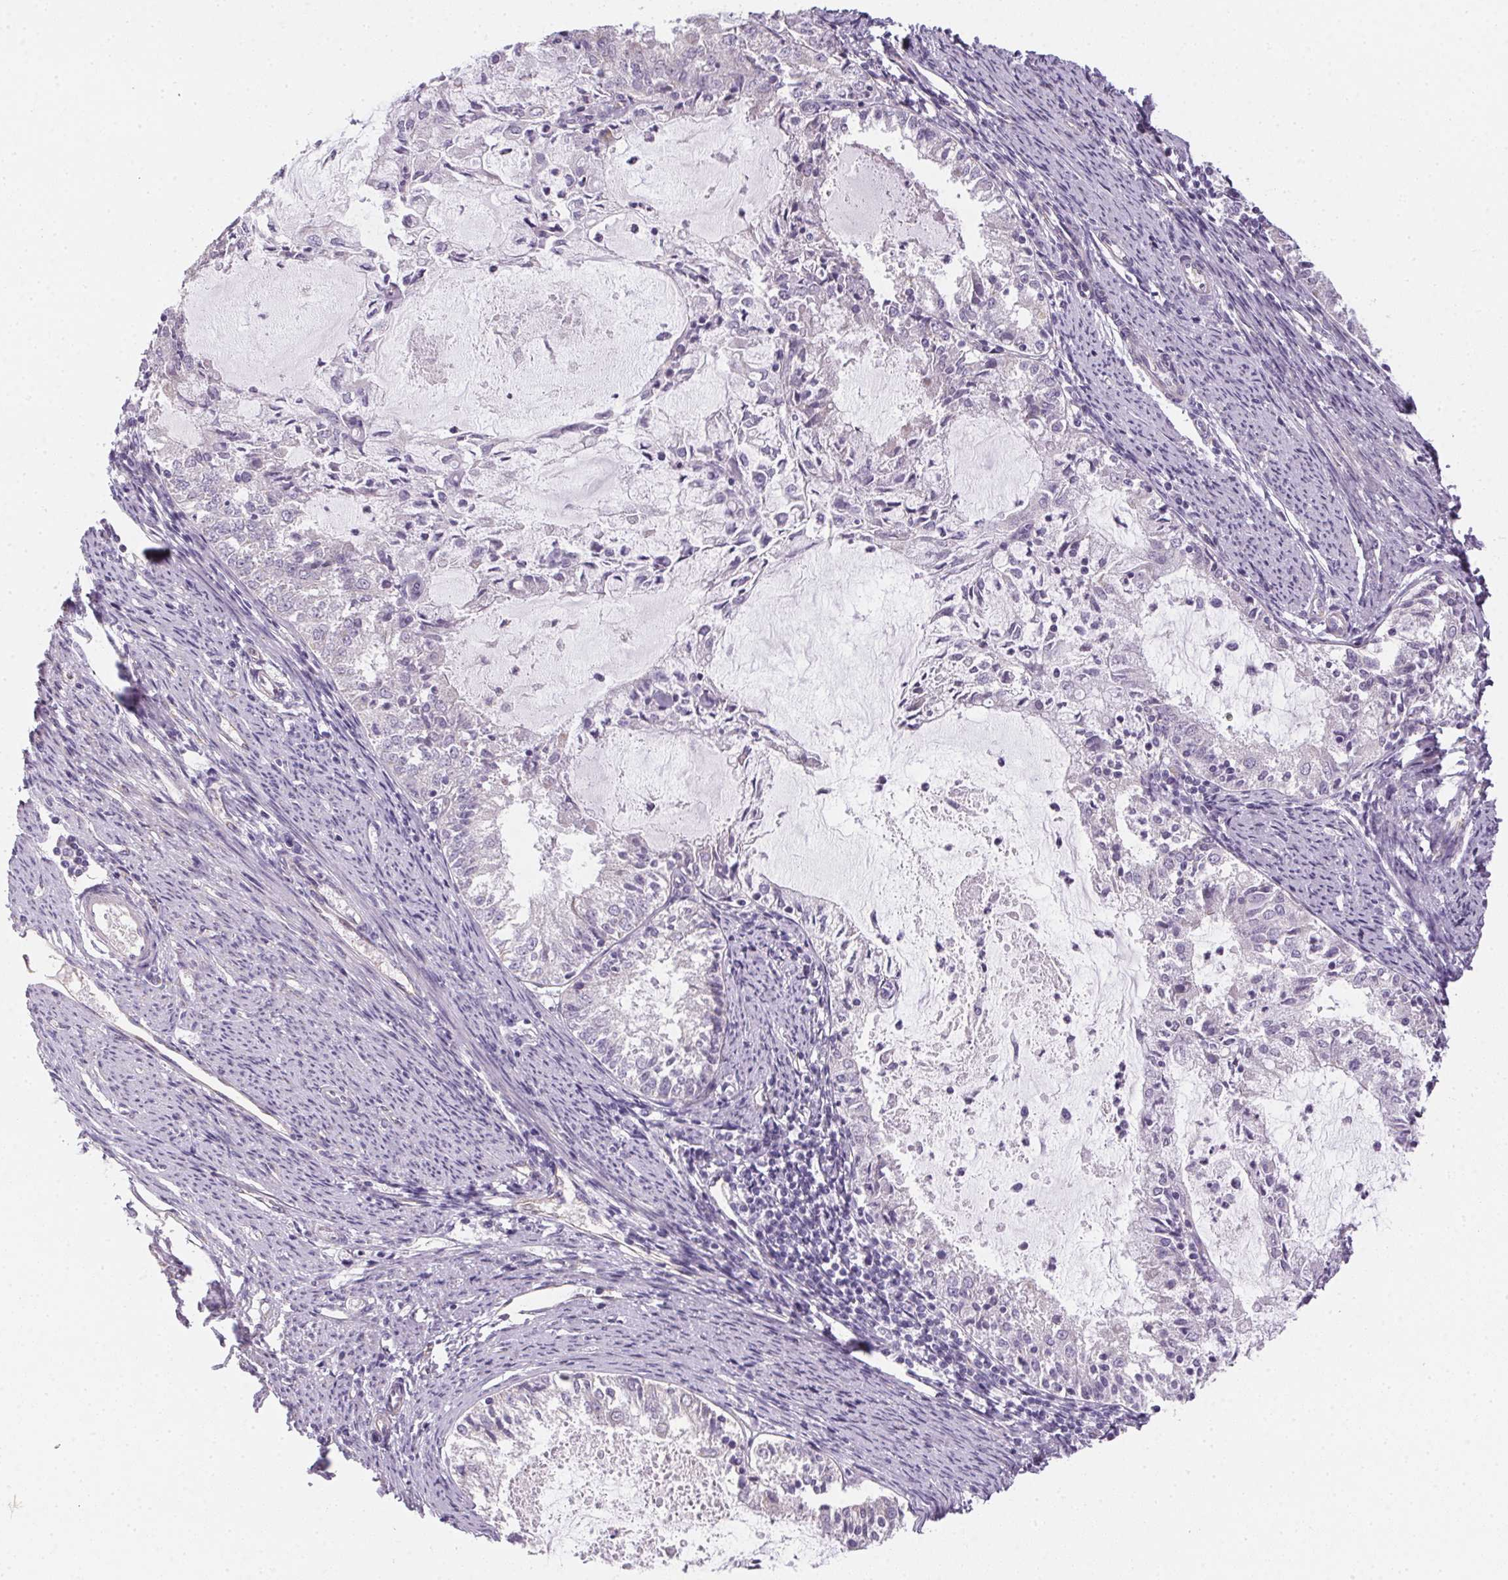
{"staining": {"intensity": "negative", "quantity": "none", "location": "none"}, "tissue": "endometrial cancer", "cell_type": "Tumor cells", "image_type": "cancer", "snomed": [{"axis": "morphology", "description": "Adenocarcinoma, NOS"}, {"axis": "topography", "description": "Endometrium"}], "caption": "Tumor cells are negative for protein expression in human adenocarcinoma (endometrial).", "gene": "SMYD1", "patient": {"sex": "female", "age": 57}}